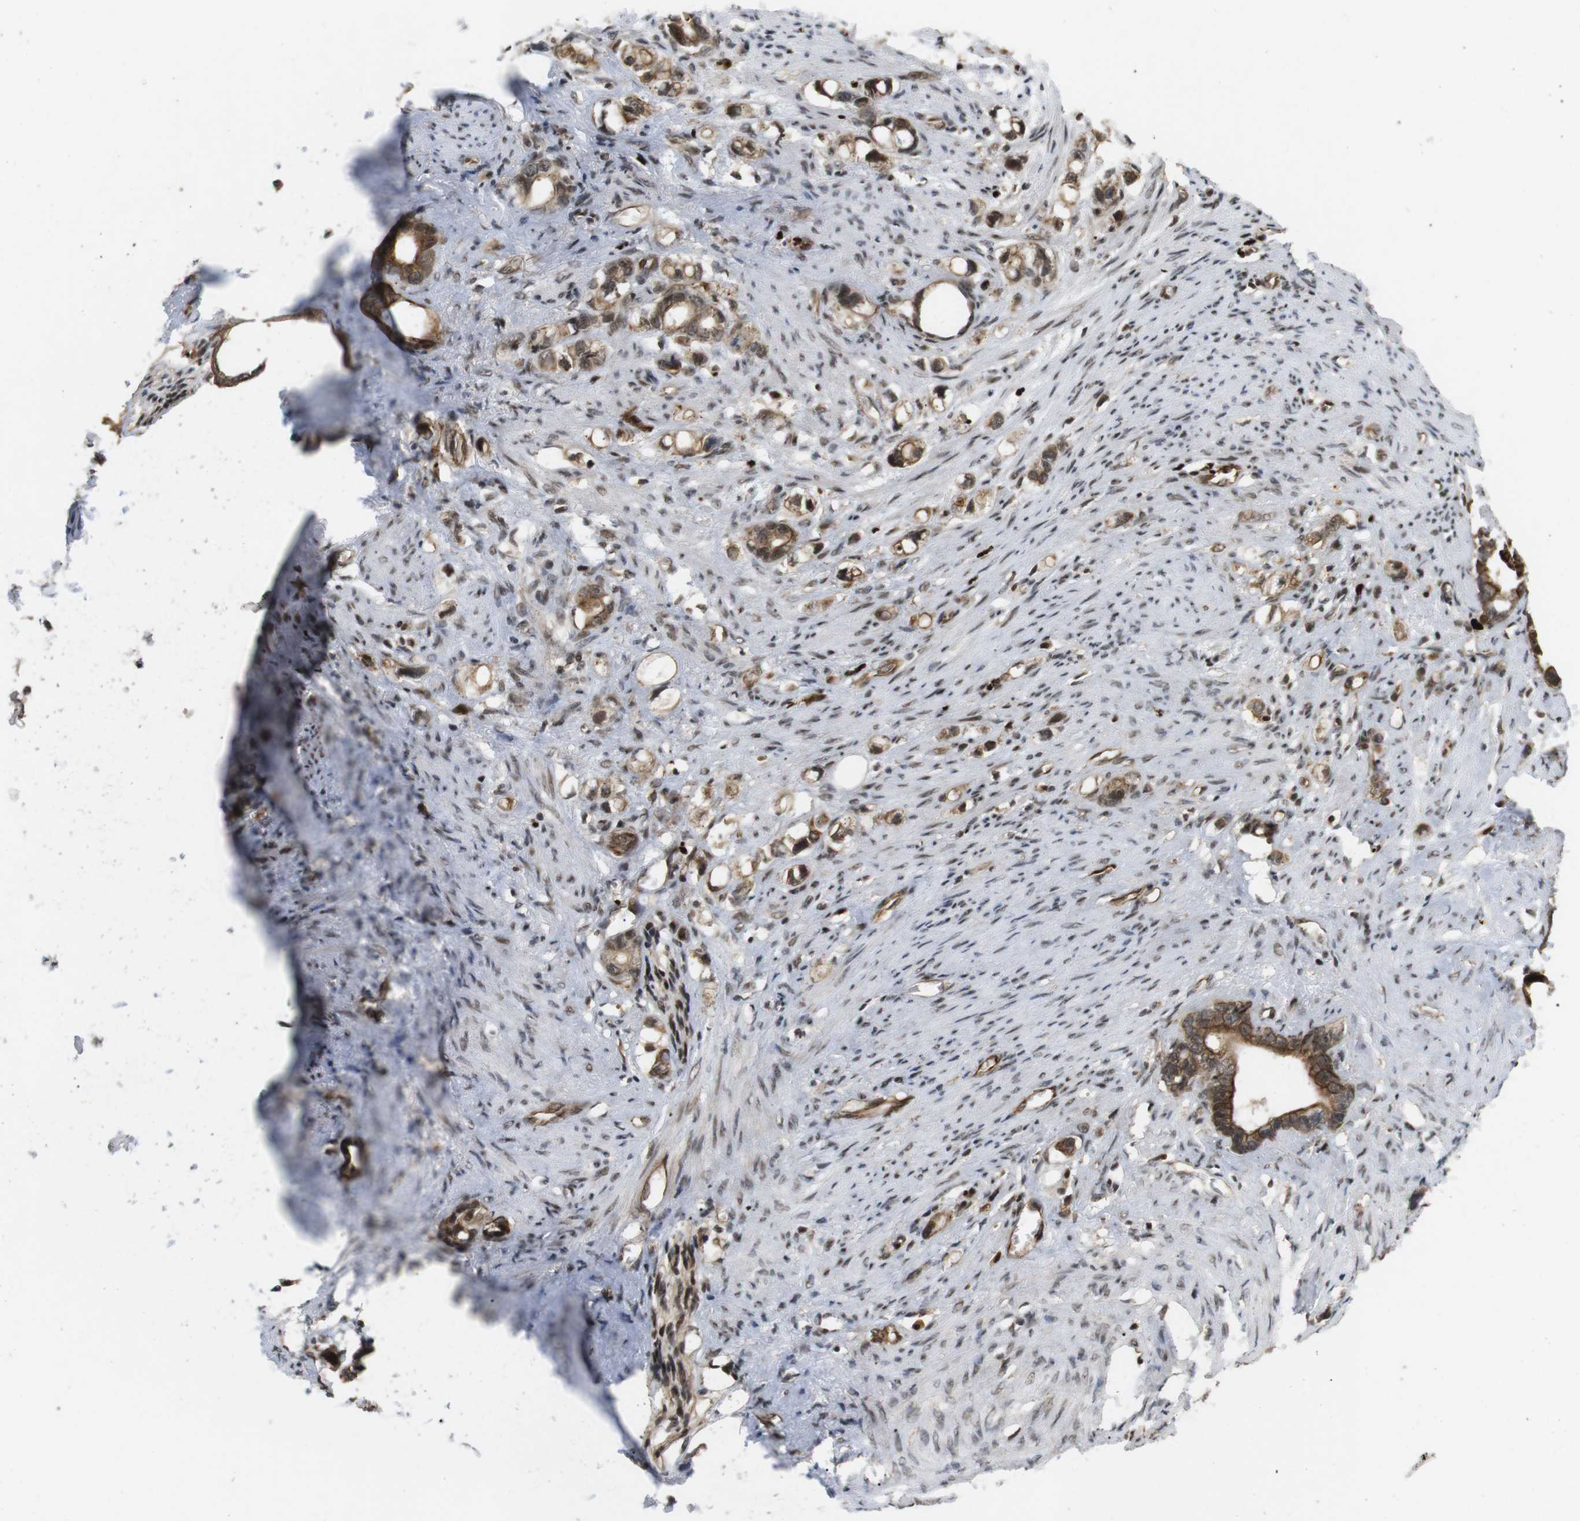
{"staining": {"intensity": "moderate", "quantity": ">75%", "location": "cytoplasmic/membranous,nuclear"}, "tissue": "stomach cancer", "cell_type": "Tumor cells", "image_type": "cancer", "snomed": [{"axis": "morphology", "description": "Adenocarcinoma, NOS"}, {"axis": "topography", "description": "Stomach"}], "caption": "Stomach cancer stained with DAB (3,3'-diaminobenzidine) immunohistochemistry (IHC) displays medium levels of moderate cytoplasmic/membranous and nuclear staining in about >75% of tumor cells. (IHC, brightfield microscopy, high magnification).", "gene": "SP2", "patient": {"sex": "female", "age": 75}}